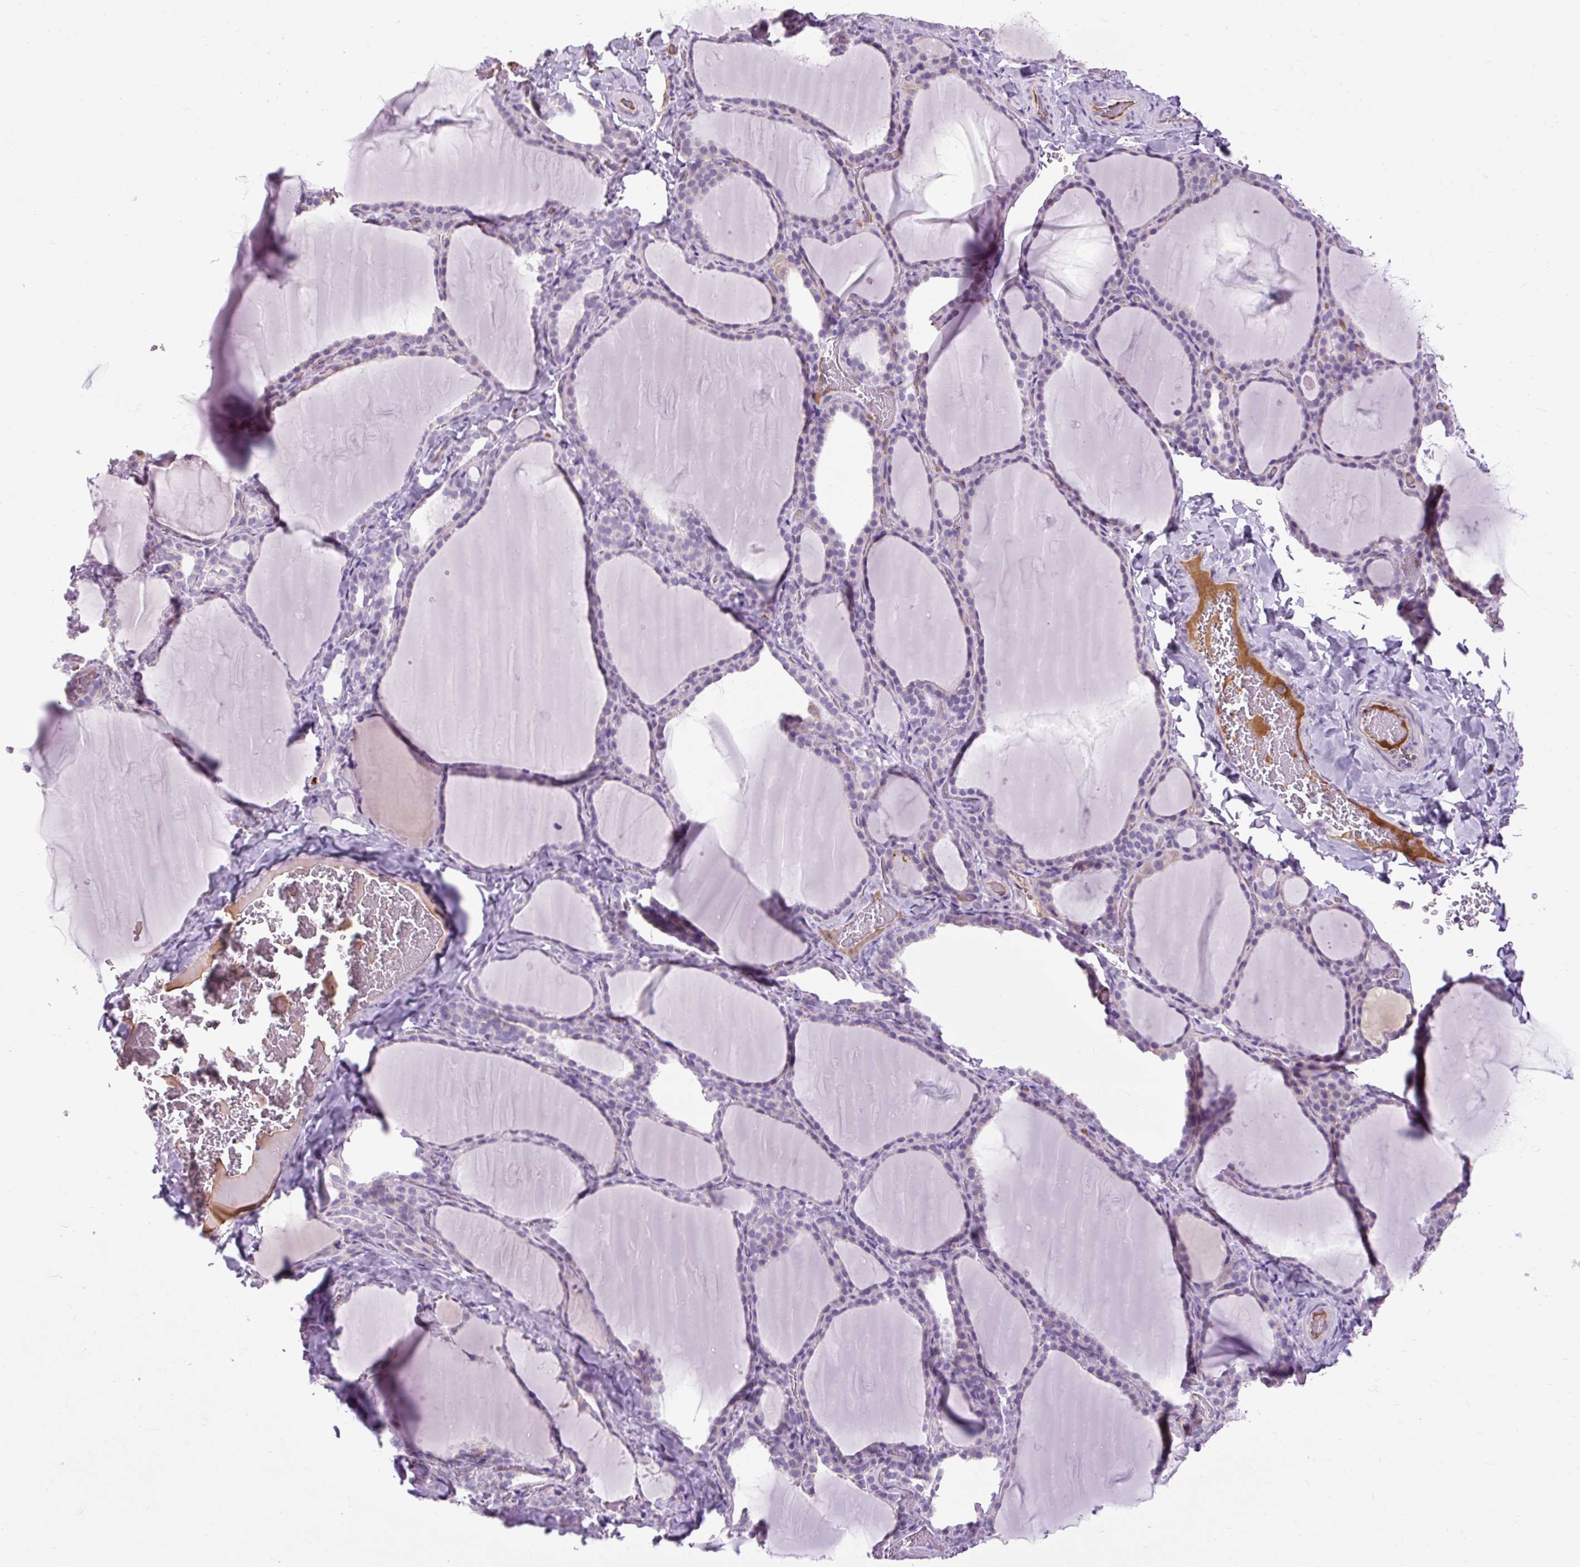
{"staining": {"intensity": "negative", "quantity": "none", "location": "none"}, "tissue": "thyroid gland", "cell_type": "Glandular cells", "image_type": "normal", "snomed": [{"axis": "morphology", "description": "Normal tissue, NOS"}, {"axis": "topography", "description": "Thyroid gland"}], "caption": "An immunohistochemistry (IHC) histopathology image of benign thyroid gland is shown. There is no staining in glandular cells of thyroid gland. The staining was performed using DAB to visualize the protein expression in brown, while the nuclei were stained in blue with hematoxylin (Magnification: 20x).", "gene": "ARRDC2", "patient": {"sex": "female", "age": 22}}